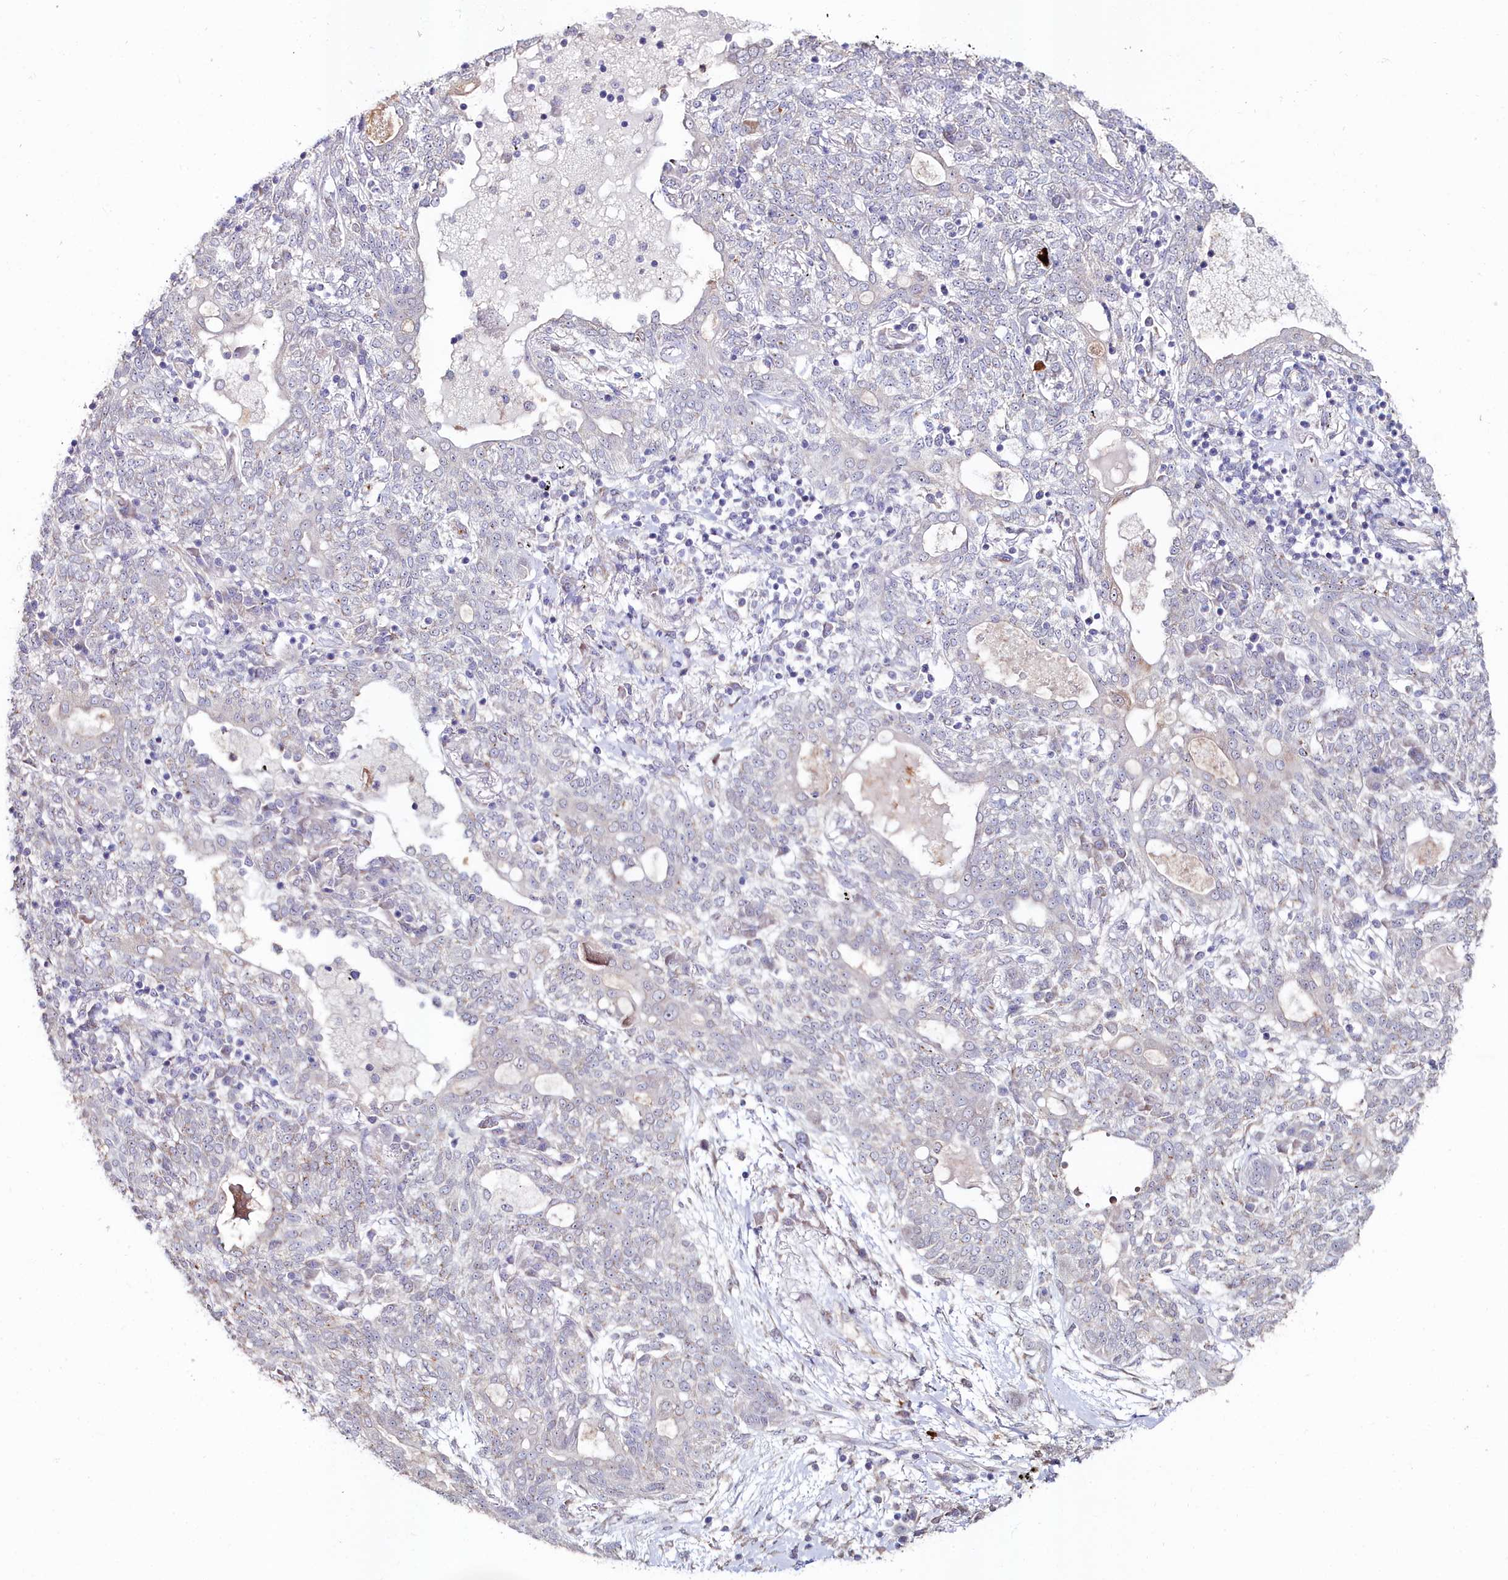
{"staining": {"intensity": "negative", "quantity": "none", "location": "none"}, "tissue": "lung cancer", "cell_type": "Tumor cells", "image_type": "cancer", "snomed": [{"axis": "morphology", "description": "Squamous cell carcinoma, NOS"}, {"axis": "topography", "description": "Lung"}], "caption": "This image is of lung squamous cell carcinoma stained with immunohistochemistry (IHC) to label a protein in brown with the nuclei are counter-stained blue. There is no staining in tumor cells. The staining is performed using DAB brown chromogen with nuclei counter-stained in using hematoxylin.", "gene": "C4orf19", "patient": {"sex": "female", "age": 70}}